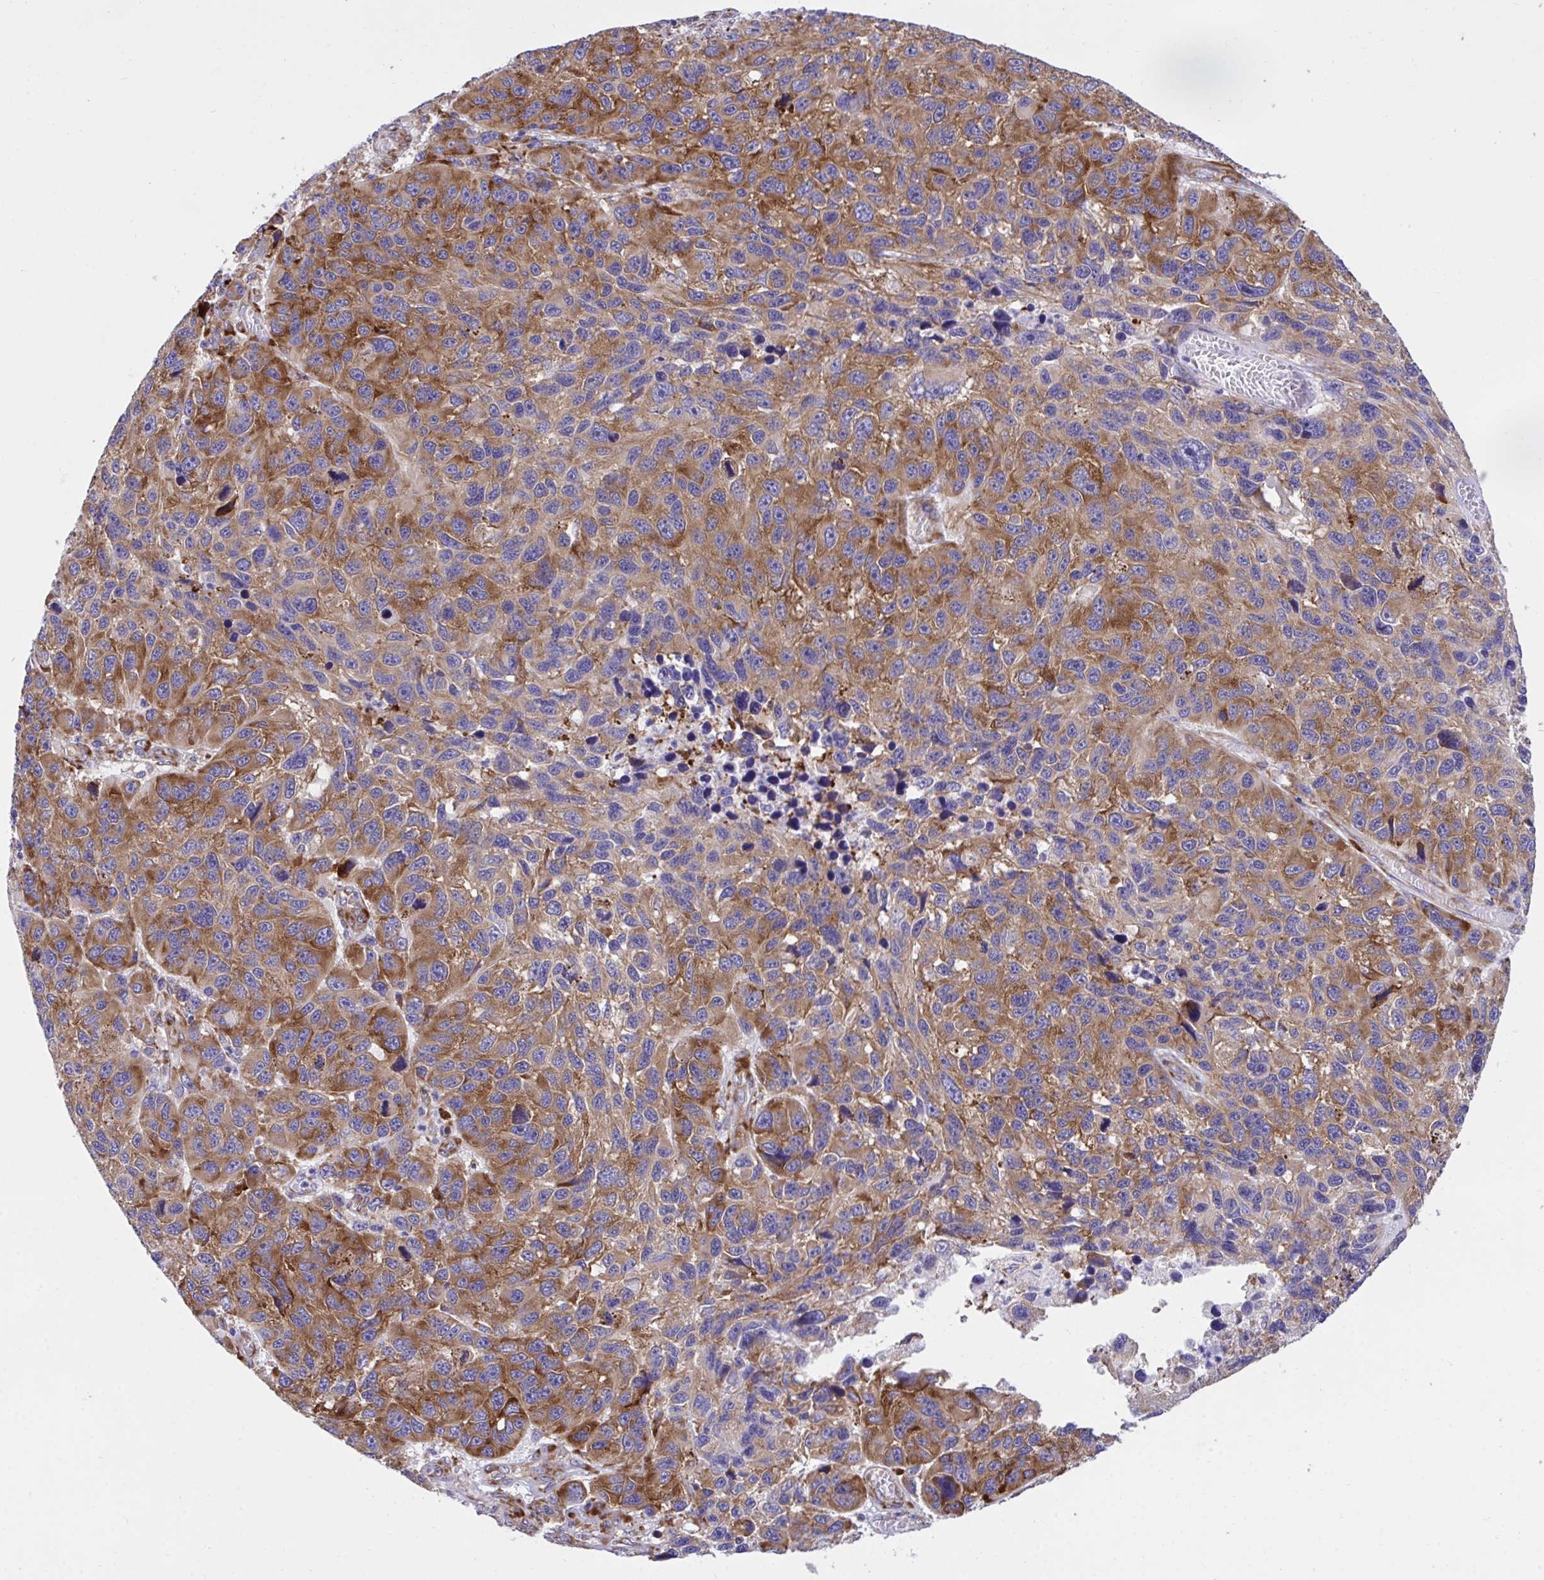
{"staining": {"intensity": "moderate", "quantity": ">75%", "location": "cytoplasmic/membranous"}, "tissue": "melanoma", "cell_type": "Tumor cells", "image_type": "cancer", "snomed": [{"axis": "morphology", "description": "Malignant melanoma, NOS"}, {"axis": "topography", "description": "Skin"}], "caption": "Immunohistochemistry staining of melanoma, which displays medium levels of moderate cytoplasmic/membranous expression in about >75% of tumor cells indicating moderate cytoplasmic/membranous protein expression. The staining was performed using DAB (brown) for protein detection and nuclei were counterstained in hematoxylin (blue).", "gene": "RPS15", "patient": {"sex": "male", "age": 53}}